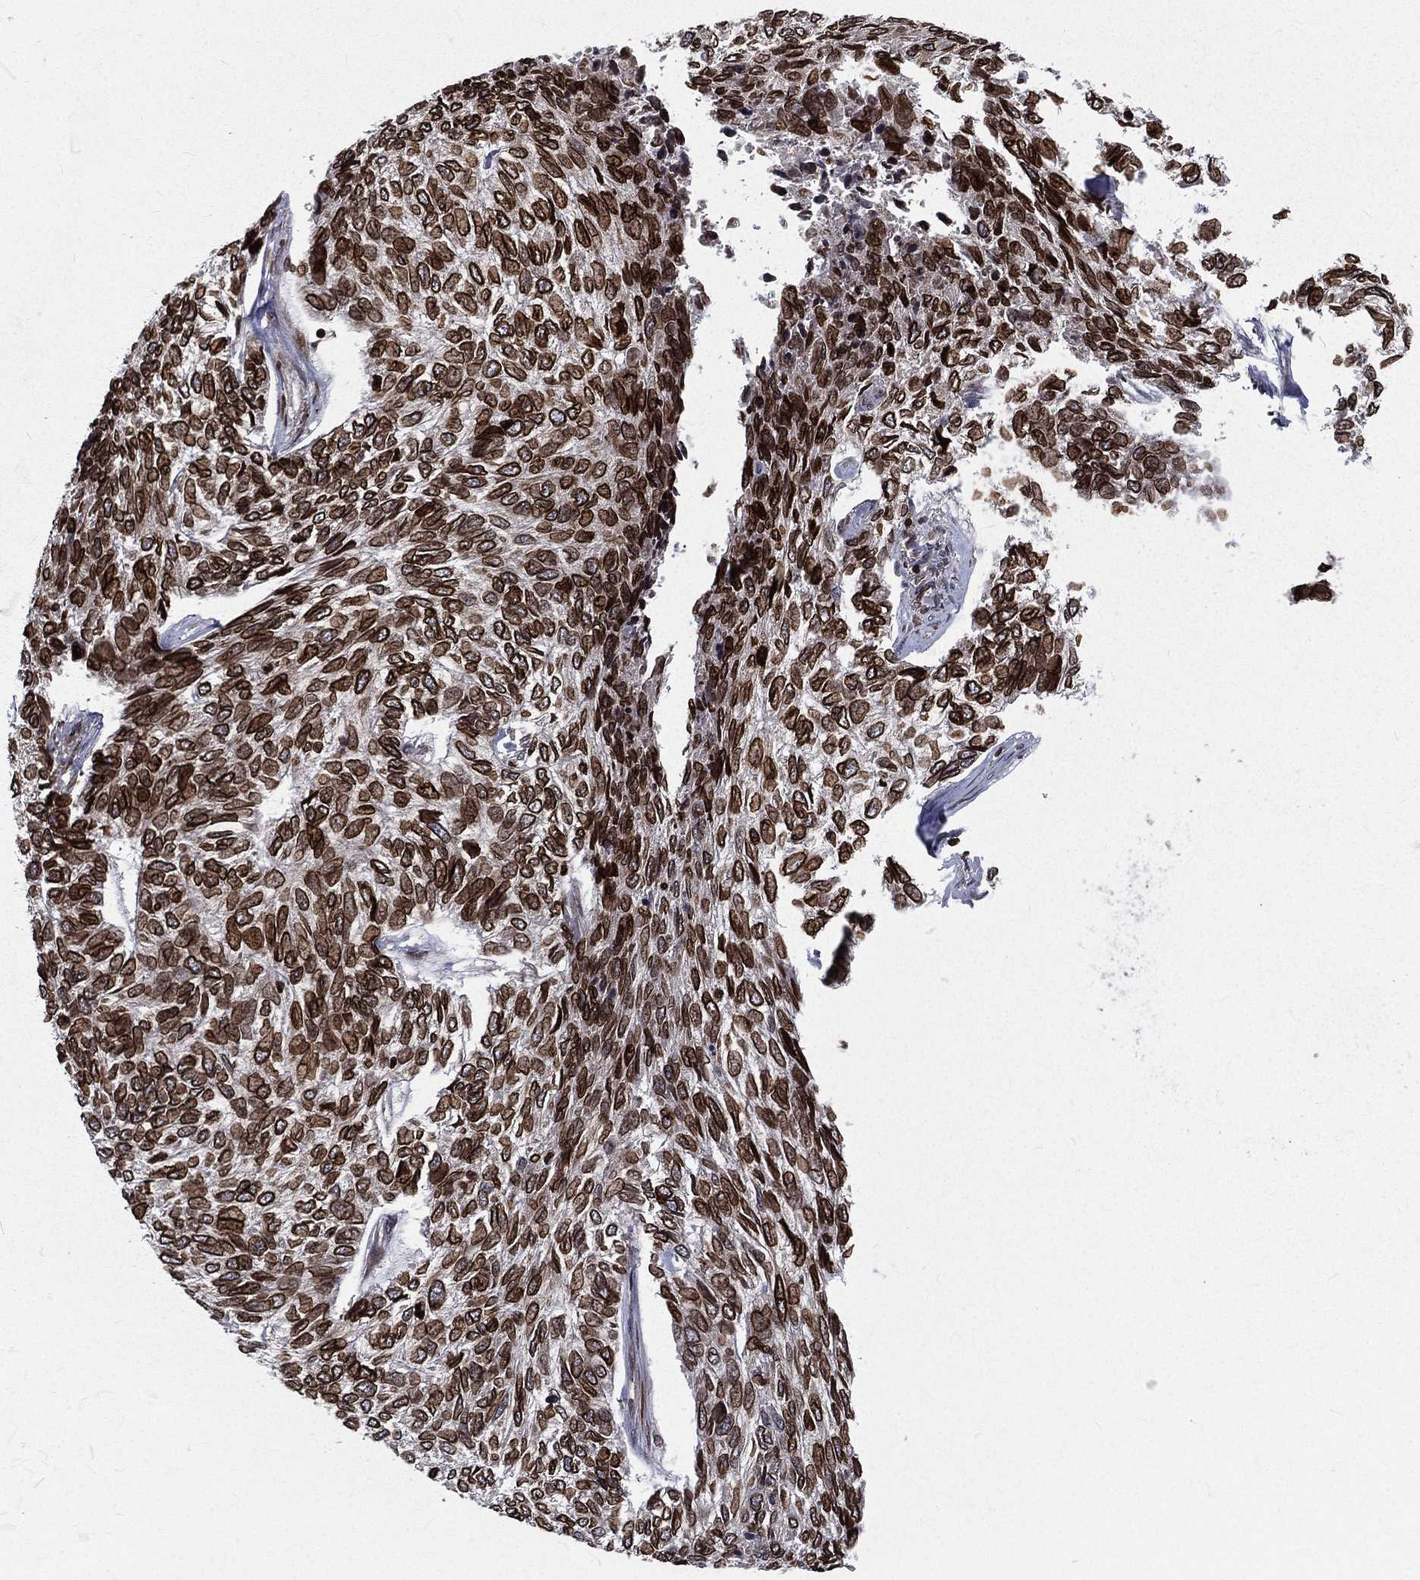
{"staining": {"intensity": "strong", "quantity": ">75%", "location": "cytoplasmic/membranous,nuclear"}, "tissue": "skin cancer", "cell_type": "Tumor cells", "image_type": "cancer", "snomed": [{"axis": "morphology", "description": "Basal cell carcinoma"}, {"axis": "topography", "description": "Skin"}], "caption": "IHC (DAB) staining of skin cancer (basal cell carcinoma) demonstrates strong cytoplasmic/membranous and nuclear protein positivity in about >75% of tumor cells. (DAB IHC, brown staining for protein, blue staining for nuclei).", "gene": "LBR", "patient": {"sex": "female", "age": 65}}